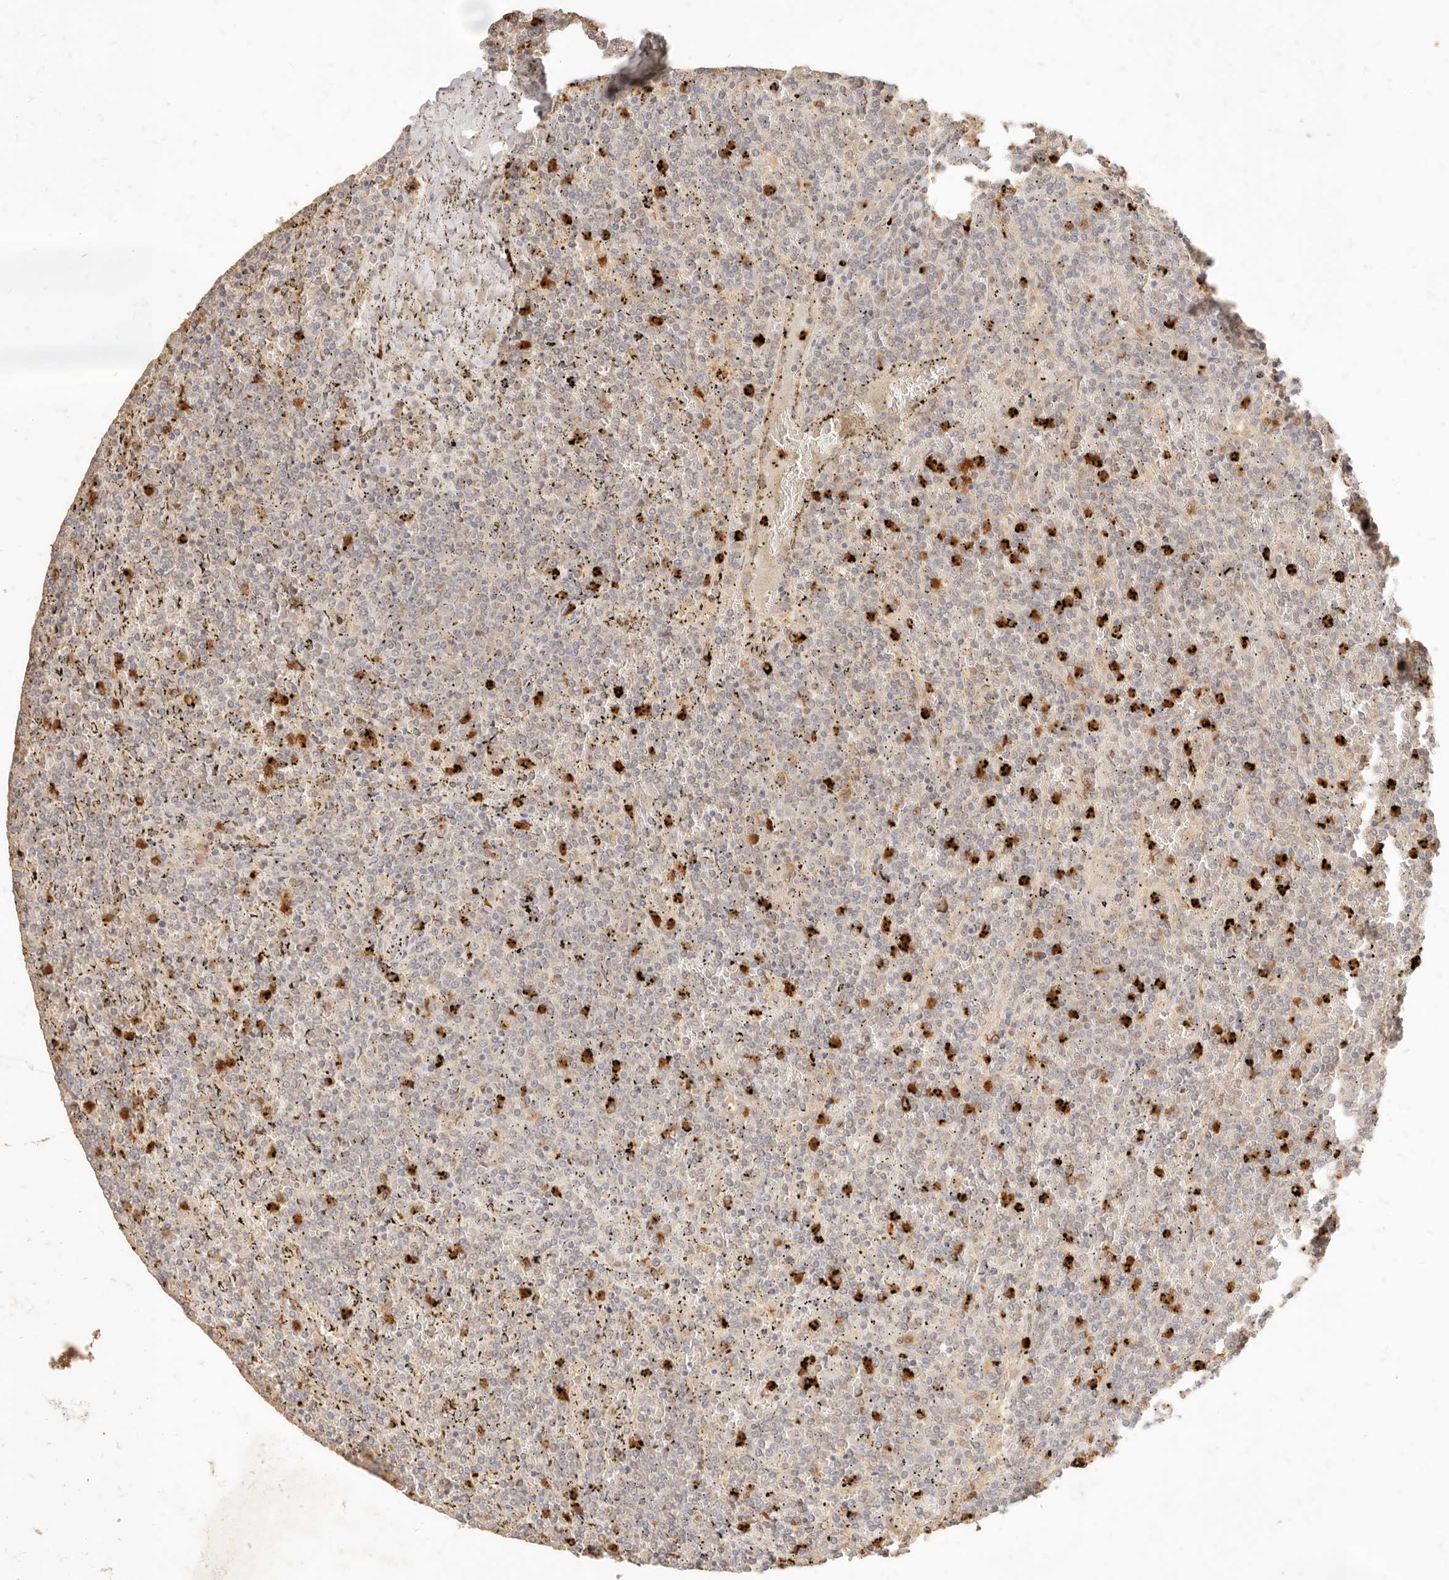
{"staining": {"intensity": "weak", "quantity": "25%-75%", "location": "cytoplasmic/membranous"}, "tissue": "lymphoma", "cell_type": "Tumor cells", "image_type": "cancer", "snomed": [{"axis": "morphology", "description": "Malignant lymphoma, non-Hodgkin's type, Low grade"}, {"axis": "topography", "description": "Spleen"}], "caption": "The image demonstrates a brown stain indicating the presence of a protein in the cytoplasmic/membranous of tumor cells in low-grade malignant lymphoma, non-Hodgkin's type.", "gene": "TMTC2", "patient": {"sex": "female", "age": 19}}